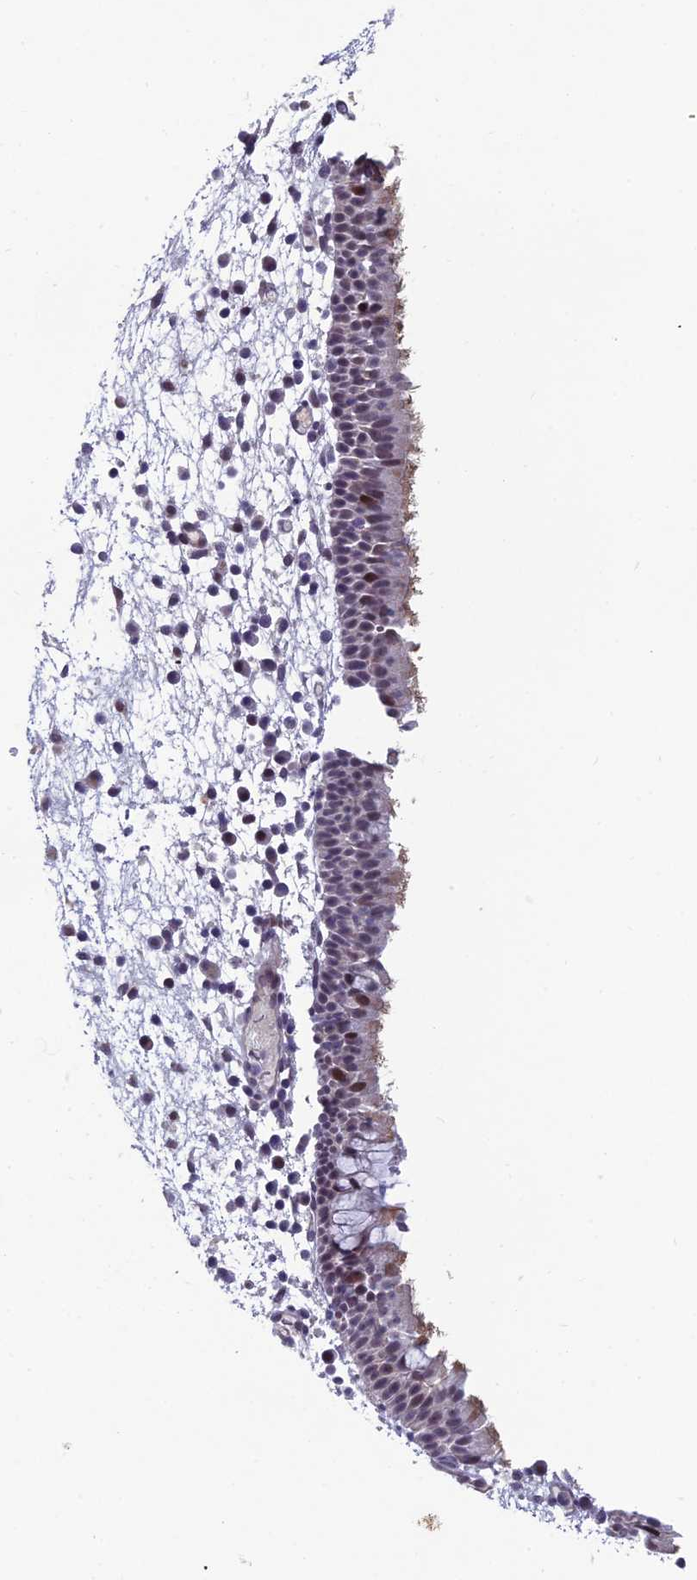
{"staining": {"intensity": "moderate", "quantity": "<25%", "location": "cytoplasmic/membranous,nuclear"}, "tissue": "nasopharynx", "cell_type": "Respiratory epithelial cells", "image_type": "normal", "snomed": [{"axis": "morphology", "description": "Normal tissue, NOS"}, {"axis": "morphology", "description": "Inflammation, NOS"}, {"axis": "morphology", "description": "Malignant melanoma, Metastatic site"}, {"axis": "topography", "description": "Nasopharynx"}], "caption": "Unremarkable nasopharynx exhibits moderate cytoplasmic/membranous,nuclear expression in approximately <25% of respiratory epithelial cells The staining was performed using DAB (3,3'-diaminobenzidine) to visualize the protein expression in brown, while the nuclei were stained in blue with hematoxylin (Magnification: 20x)..", "gene": "RGS17", "patient": {"sex": "male", "age": 70}}